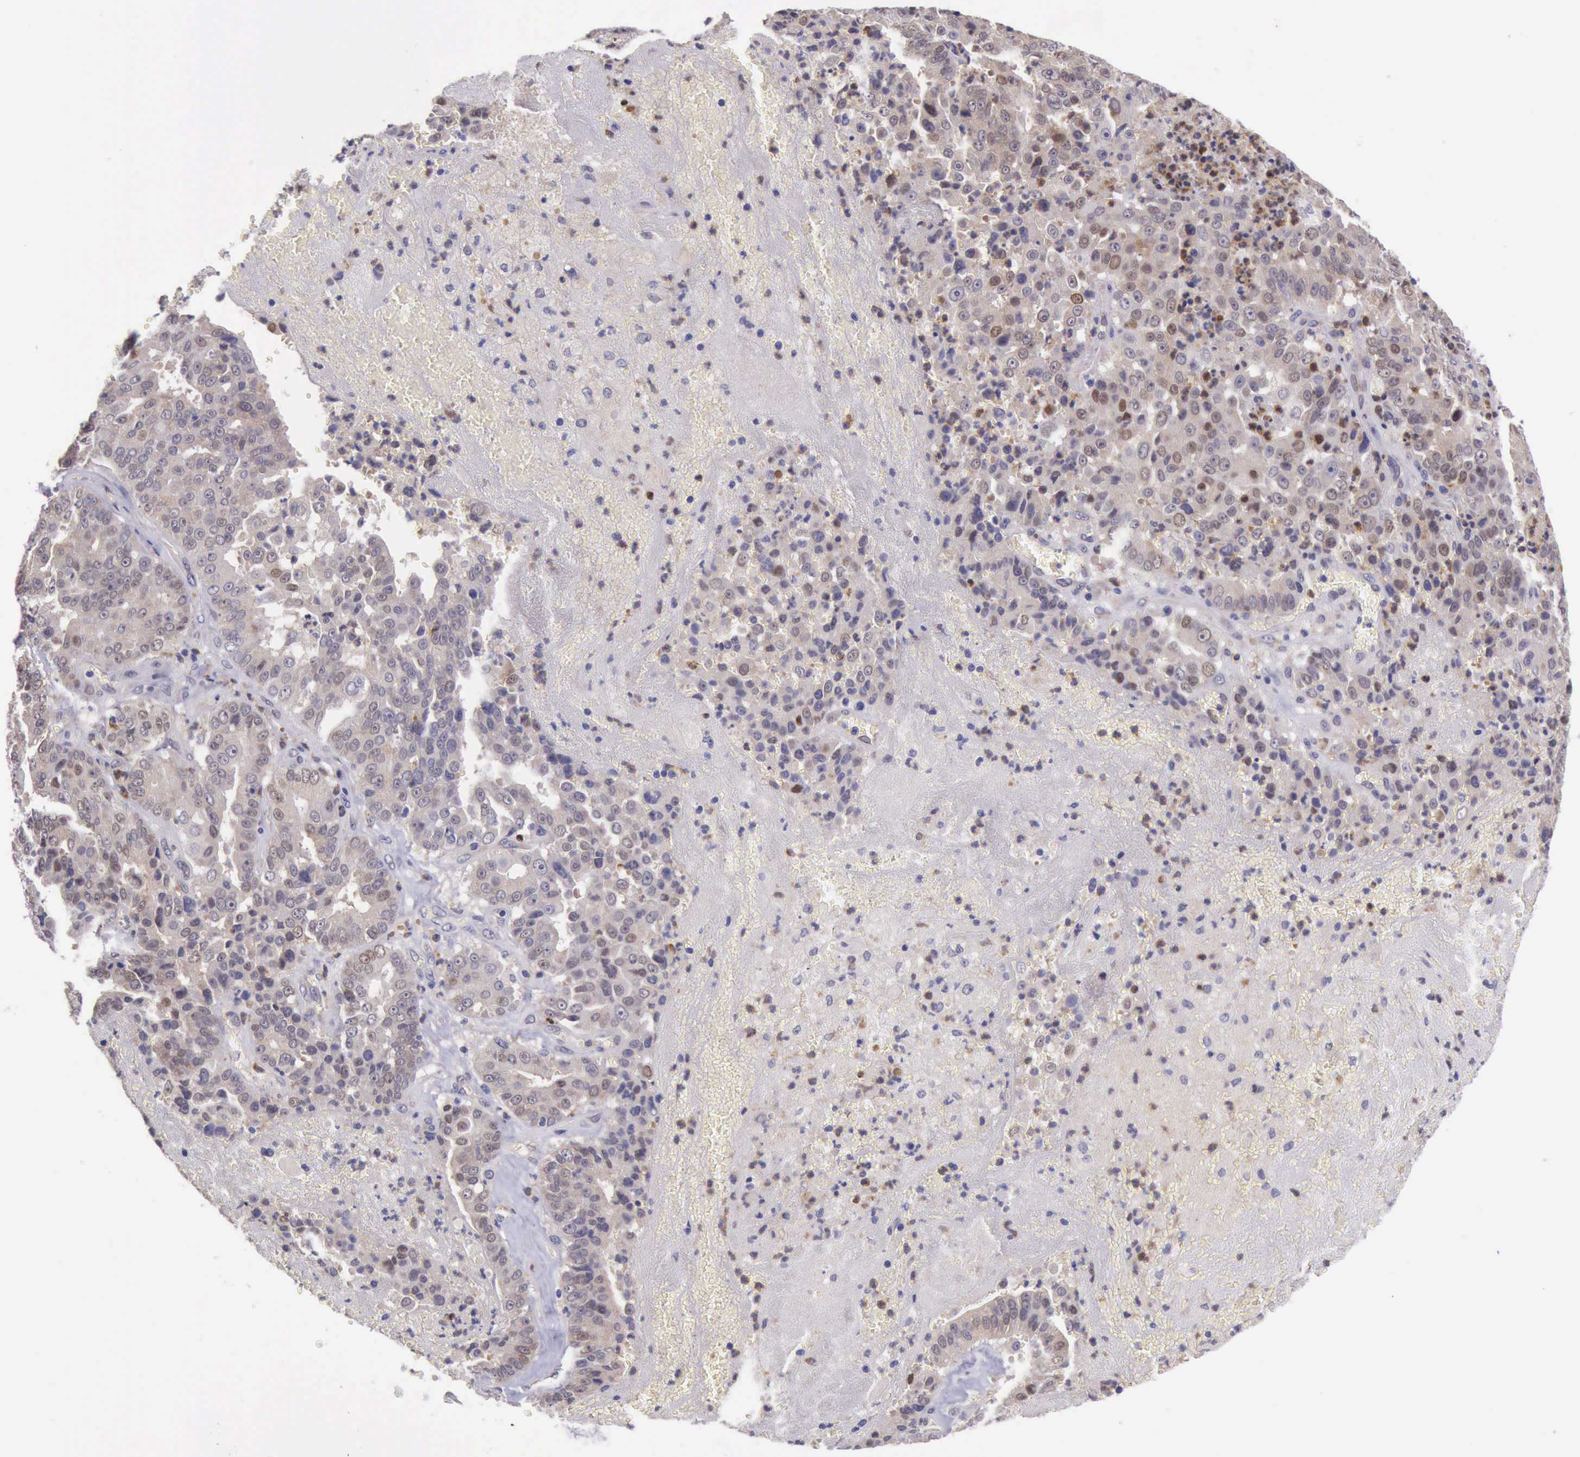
{"staining": {"intensity": "weak", "quantity": ">75%", "location": "cytoplasmic/membranous,nuclear"}, "tissue": "liver cancer", "cell_type": "Tumor cells", "image_type": "cancer", "snomed": [{"axis": "morphology", "description": "Cholangiocarcinoma"}, {"axis": "topography", "description": "Liver"}], "caption": "The immunohistochemical stain highlights weak cytoplasmic/membranous and nuclear positivity in tumor cells of liver cancer tissue. The staining was performed using DAB (3,3'-diaminobenzidine) to visualize the protein expression in brown, while the nuclei were stained in blue with hematoxylin (Magnification: 20x).", "gene": "PLEK2", "patient": {"sex": "female", "age": 79}}